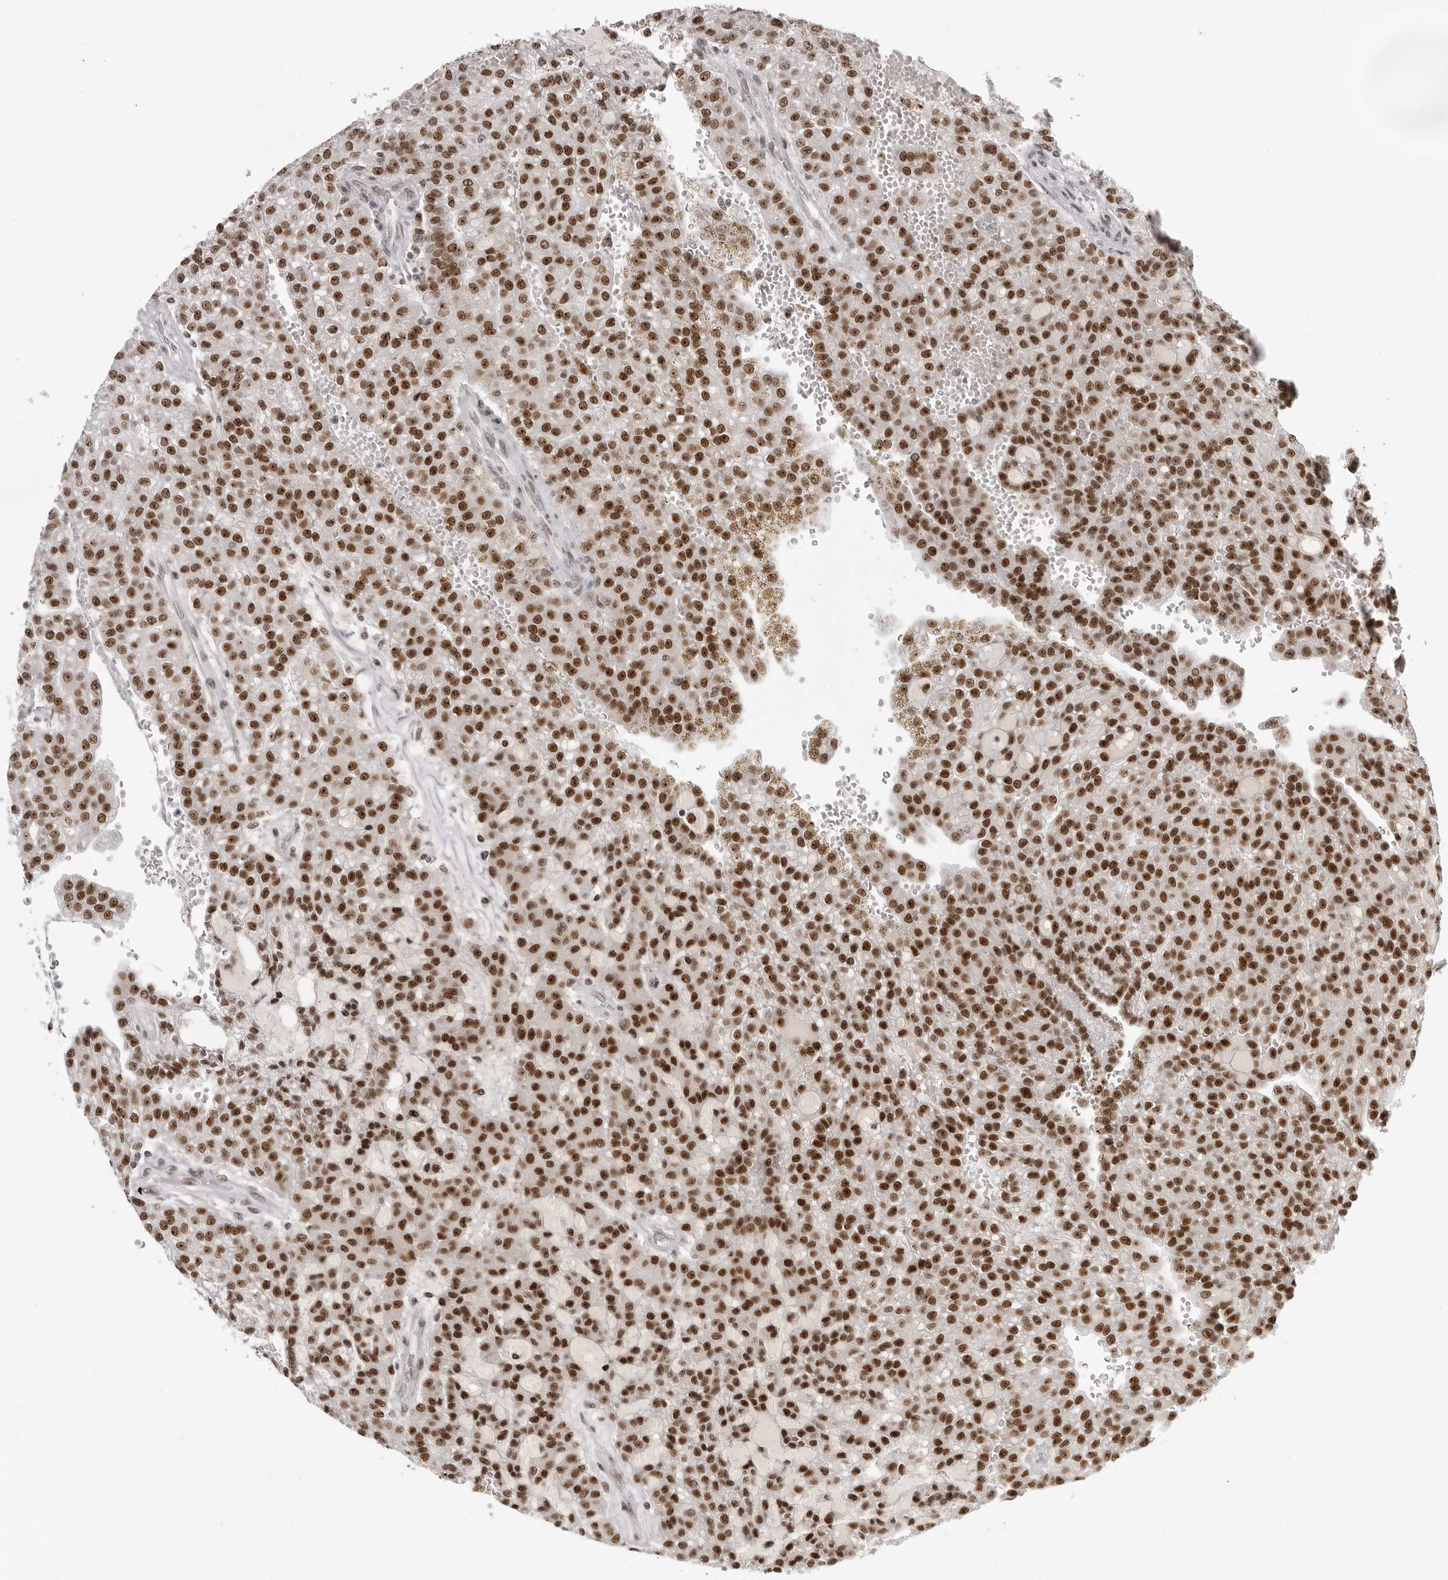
{"staining": {"intensity": "strong", "quantity": ">75%", "location": "nuclear"}, "tissue": "renal cancer", "cell_type": "Tumor cells", "image_type": "cancer", "snomed": [{"axis": "morphology", "description": "Adenocarcinoma, NOS"}, {"axis": "topography", "description": "Kidney"}], "caption": "Human renal cancer (adenocarcinoma) stained for a protein (brown) demonstrates strong nuclear positive staining in about >75% of tumor cells.", "gene": "HEXIM2", "patient": {"sex": "male", "age": 63}}